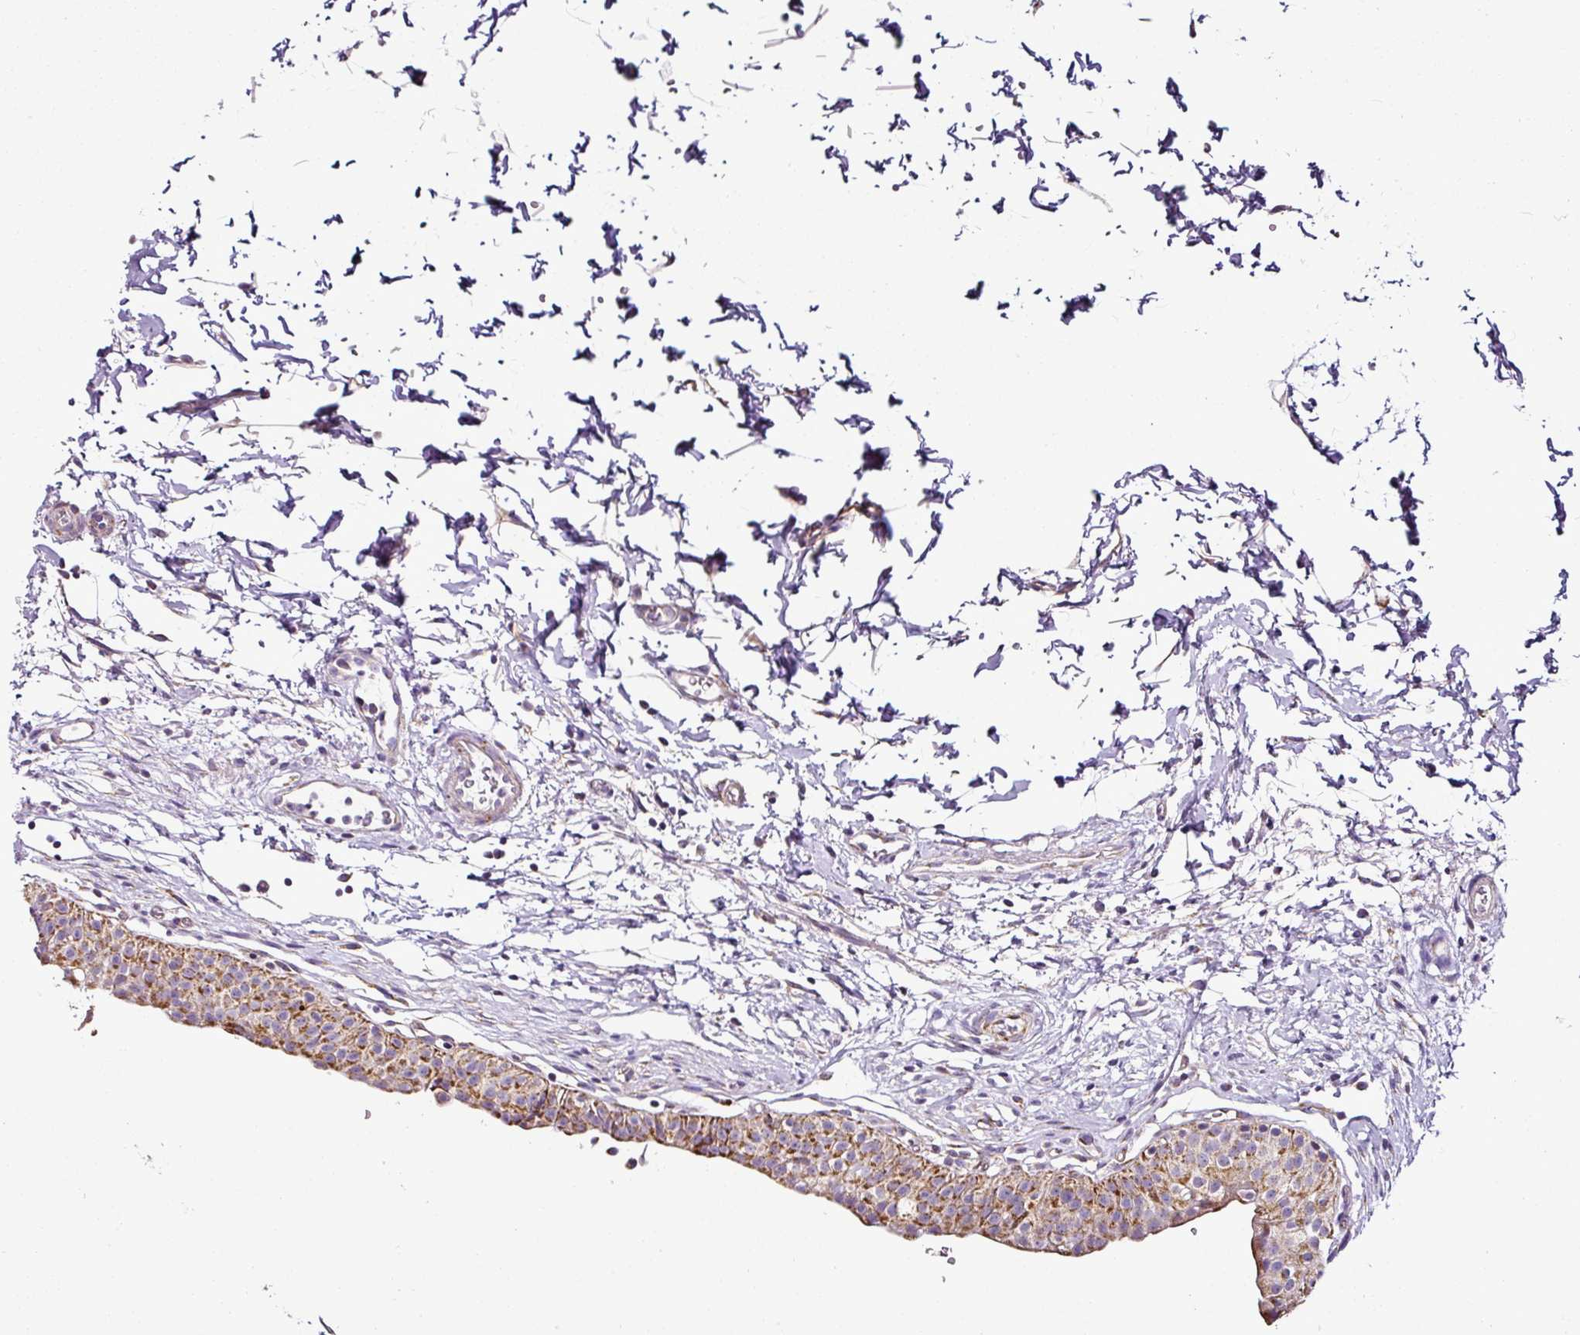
{"staining": {"intensity": "strong", "quantity": ">75%", "location": "cytoplasmic/membranous"}, "tissue": "urinary bladder", "cell_type": "Urothelial cells", "image_type": "normal", "snomed": [{"axis": "morphology", "description": "Normal tissue, NOS"}, {"axis": "topography", "description": "Urinary bladder"}, {"axis": "topography", "description": "Peripheral nerve tissue"}], "caption": "High-magnification brightfield microscopy of benign urinary bladder stained with DAB (brown) and counterstained with hematoxylin (blue). urothelial cells exhibit strong cytoplasmic/membranous staining is present in about>75% of cells. The staining was performed using DAB to visualize the protein expression in brown, while the nuclei were stained in blue with hematoxylin (Magnification: 20x).", "gene": "DPAGT1", "patient": {"sex": "male", "age": 55}}